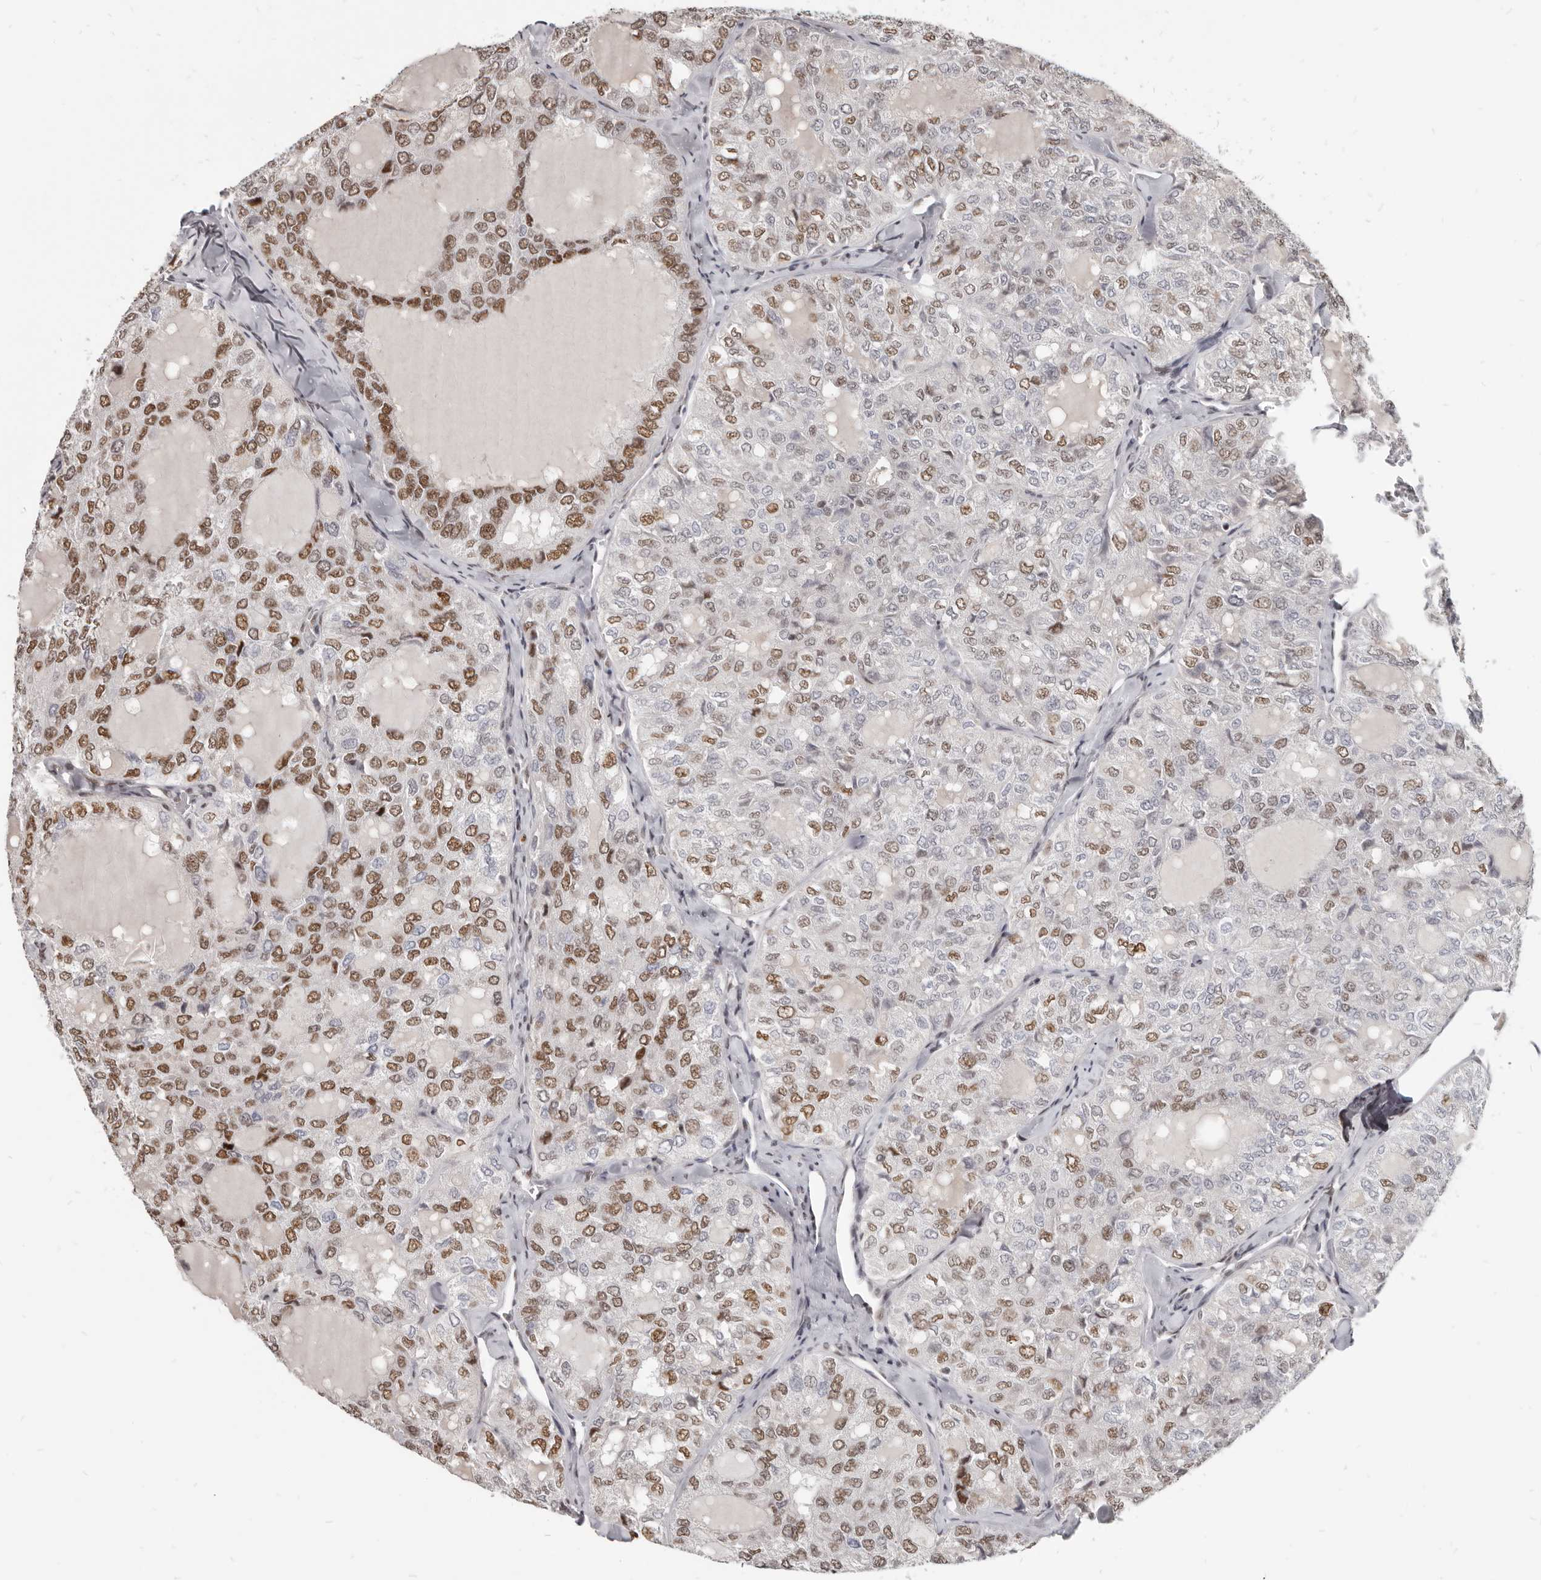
{"staining": {"intensity": "moderate", "quantity": "25%-75%", "location": "nuclear"}, "tissue": "thyroid cancer", "cell_type": "Tumor cells", "image_type": "cancer", "snomed": [{"axis": "morphology", "description": "Follicular adenoma carcinoma, NOS"}, {"axis": "topography", "description": "Thyroid gland"}], "caption": "Immunohistochemical staining of human follicular adenoma carcinoma (thyroid) reveals medium levels of moderate nuclear protein expression in approximately 25%-75% of tumor cells.", "gene": "ATF5", "patient": {"sex": "male", "age": 75}}